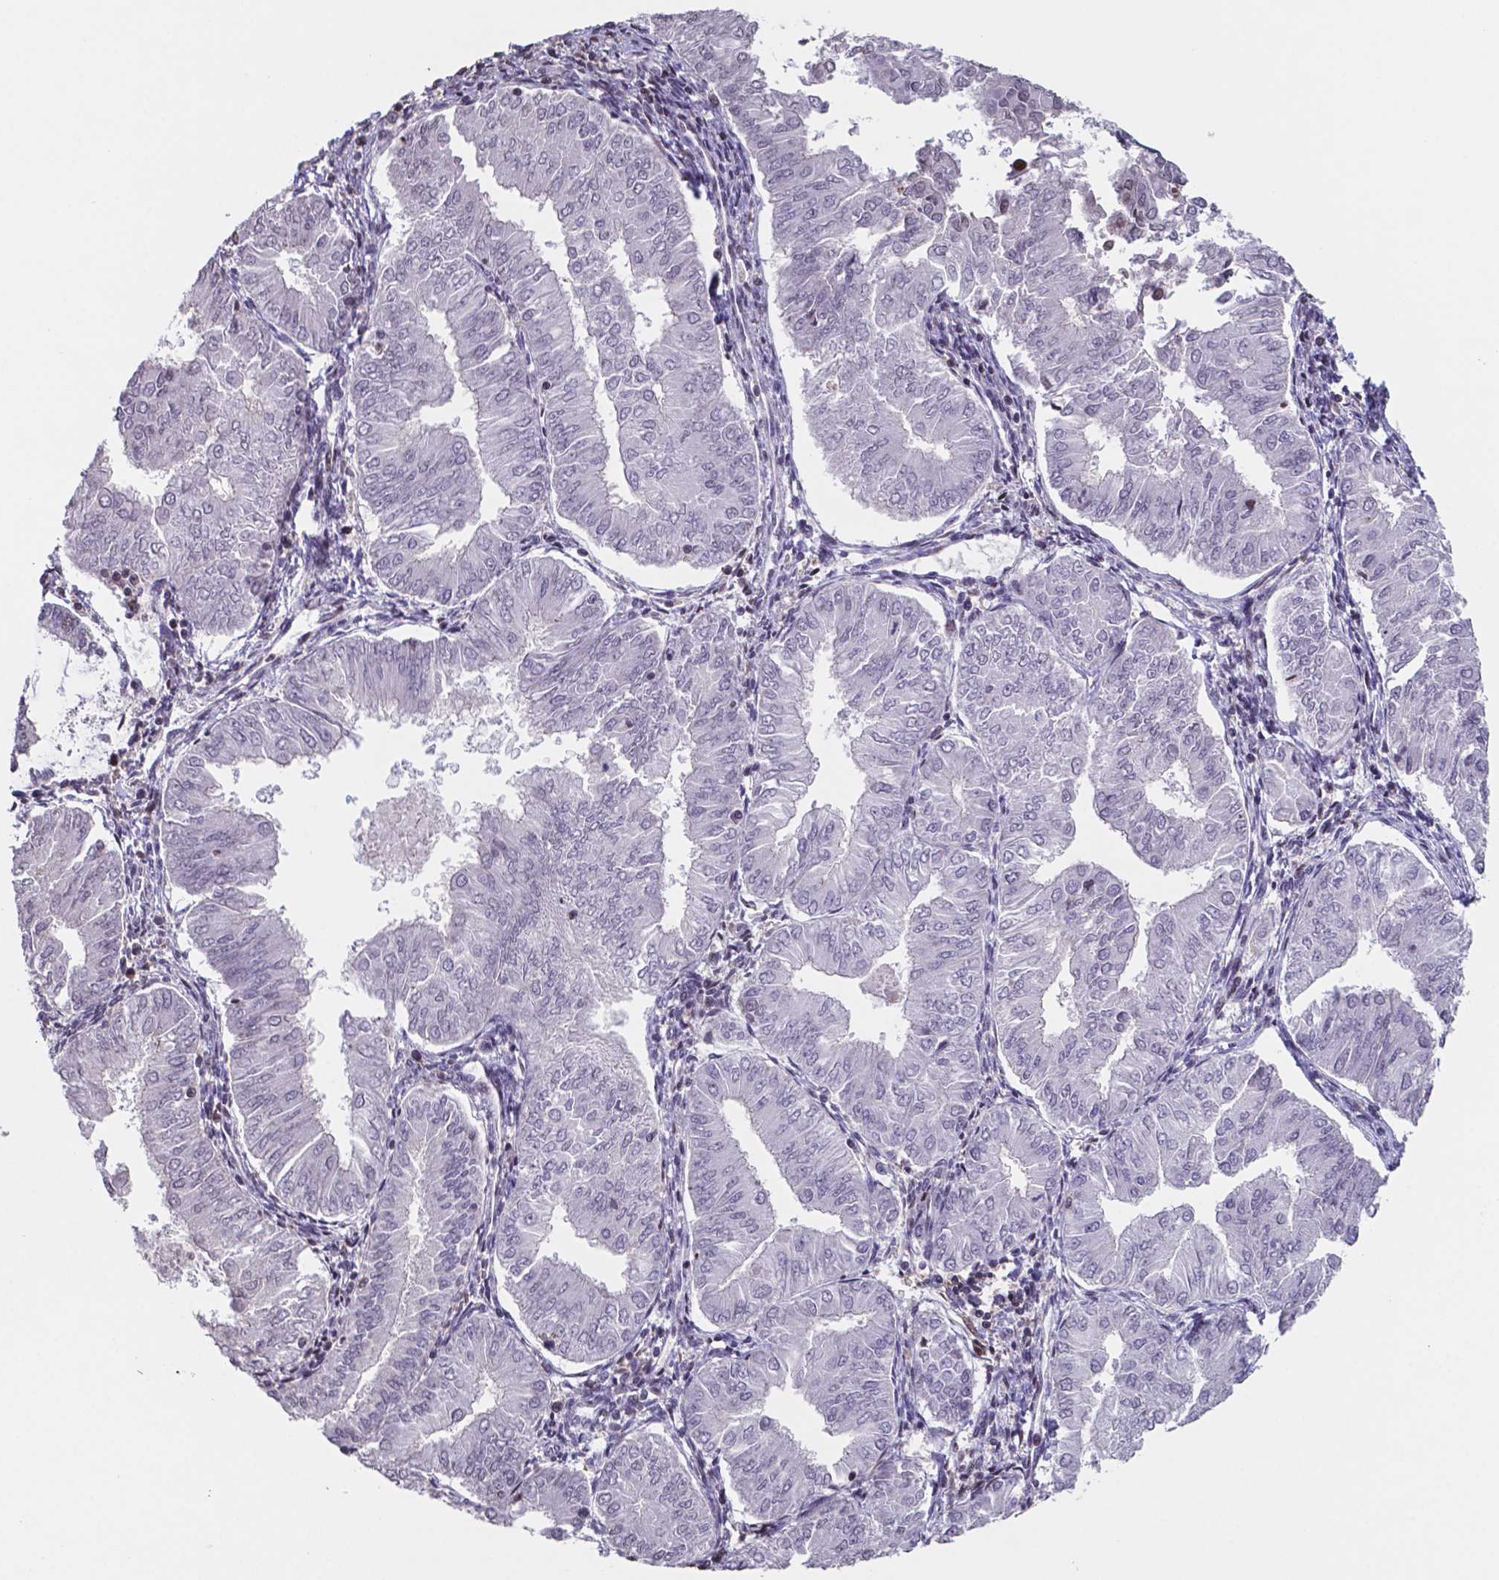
{"staining": {"intensity": "negative", "quantity": "none", "location": "none"}, "tissue": "endometrial cancer", "cell_type": "Tumor cells", "image_type": "cancer", "snomed": [{"axis": "morphology", "description": "Adenocarcinoma, NOS"}, {"axis": "topography", "description": "Endometrium"}], "caption": "This is an immunohistochemistry micrograph of human endometrial adenocarcinoma. There is no positivity in tumor cells.", "gene": "MLC1", "patient": {"sex": "female", "age": 53}}